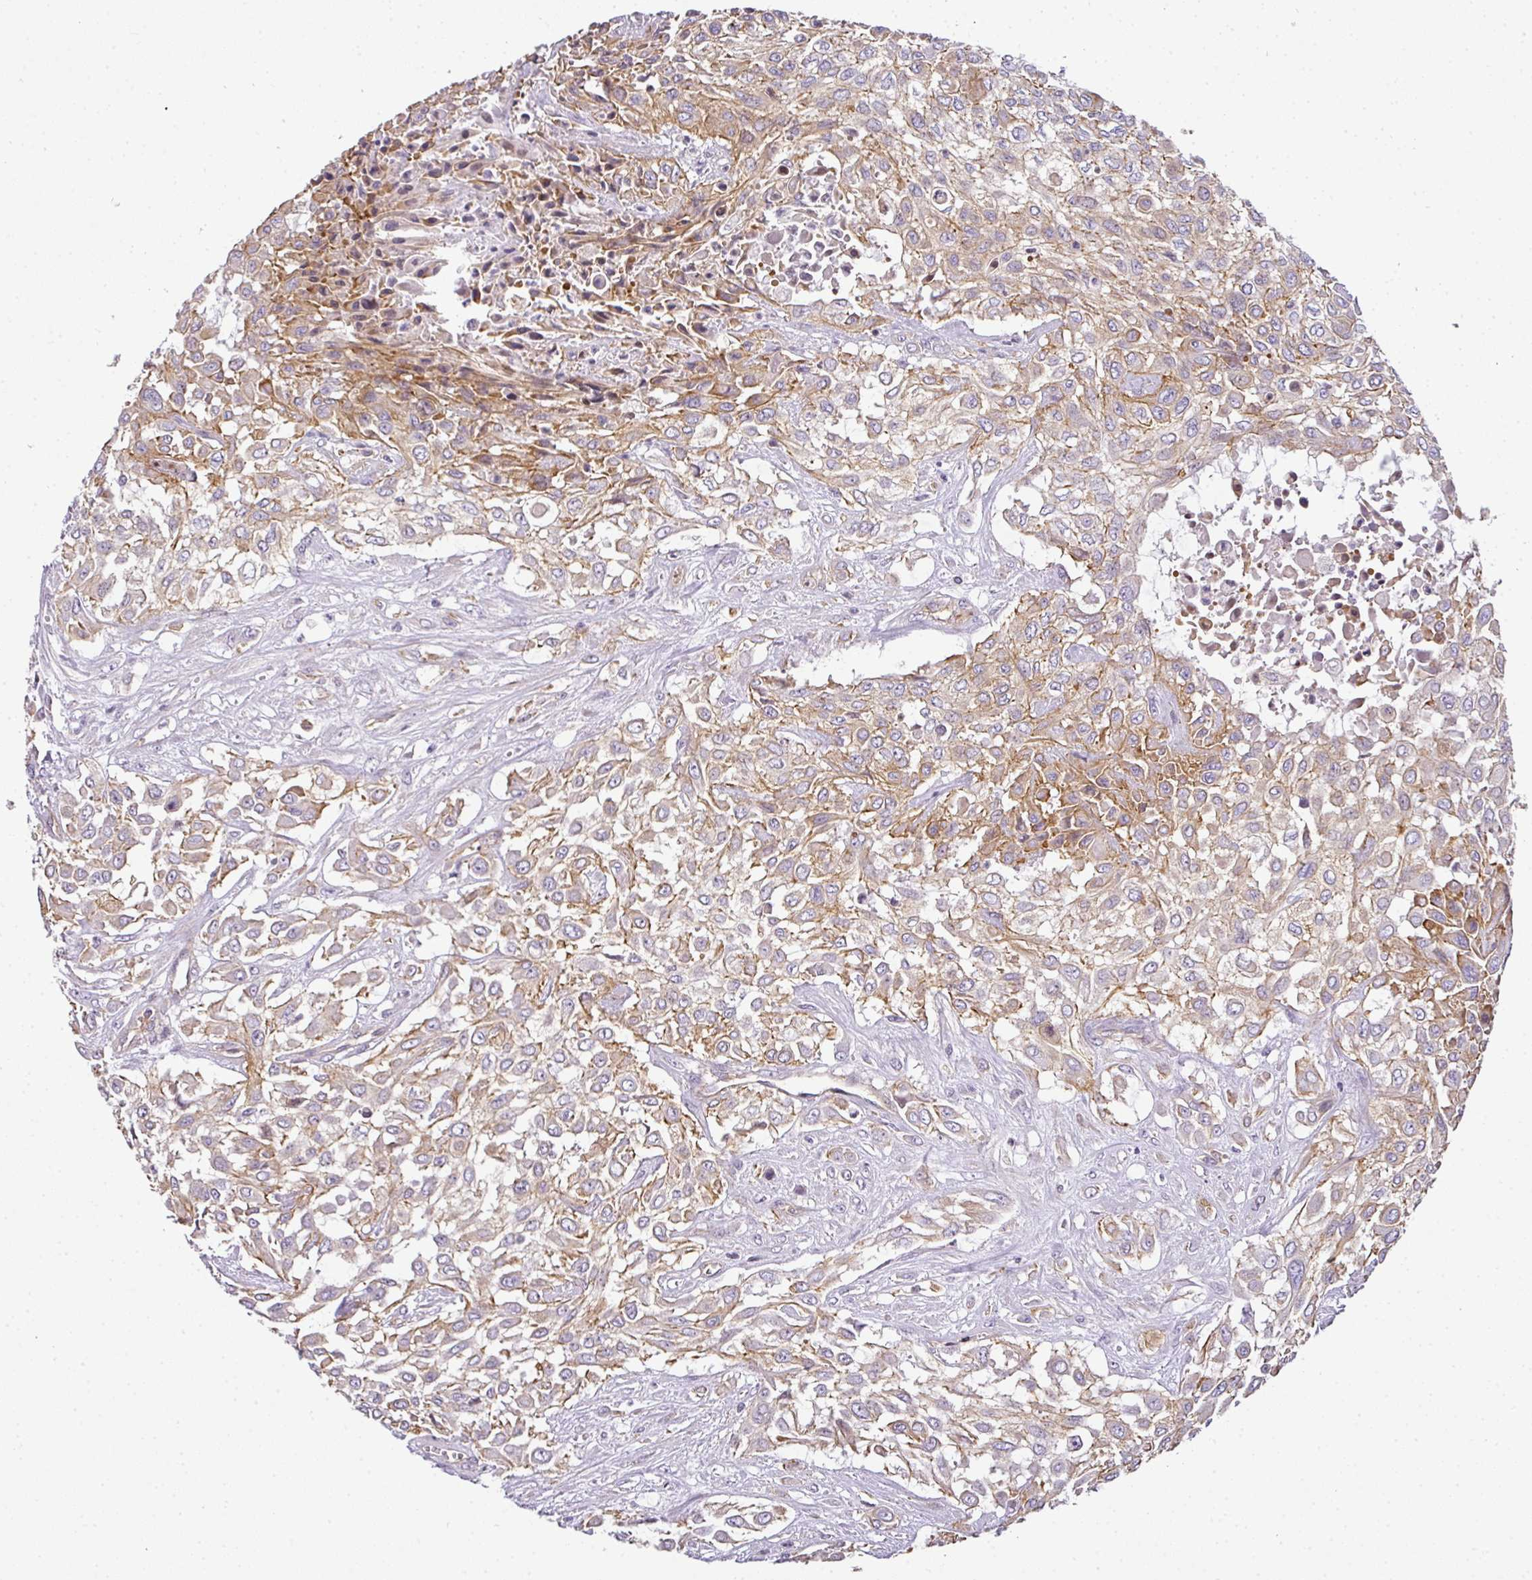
{"staining": {"intensity": "moderate", "quantity": "25%-75%", "location": "cytoplasmic/membranous"}, "tissue": "urothelial cancer", "cell_type": "Tumor cells", "image_type": "cancer", "snomed": [{"axis": "morphology", "description": "Urothelial carcinoma, High grade"}, {"axis": "topography", "description": "Urinary bladder"}], "caption": "A high-resolution photomicrograph shows IHC staining of urothelial carcinoma (high-grade), which reveals moderate cytoplasmic/membranous positivity in about 25%-75% of tumor cells.", "gene": "OR11H4", "patient": {"sex": "male", "age": 57}}